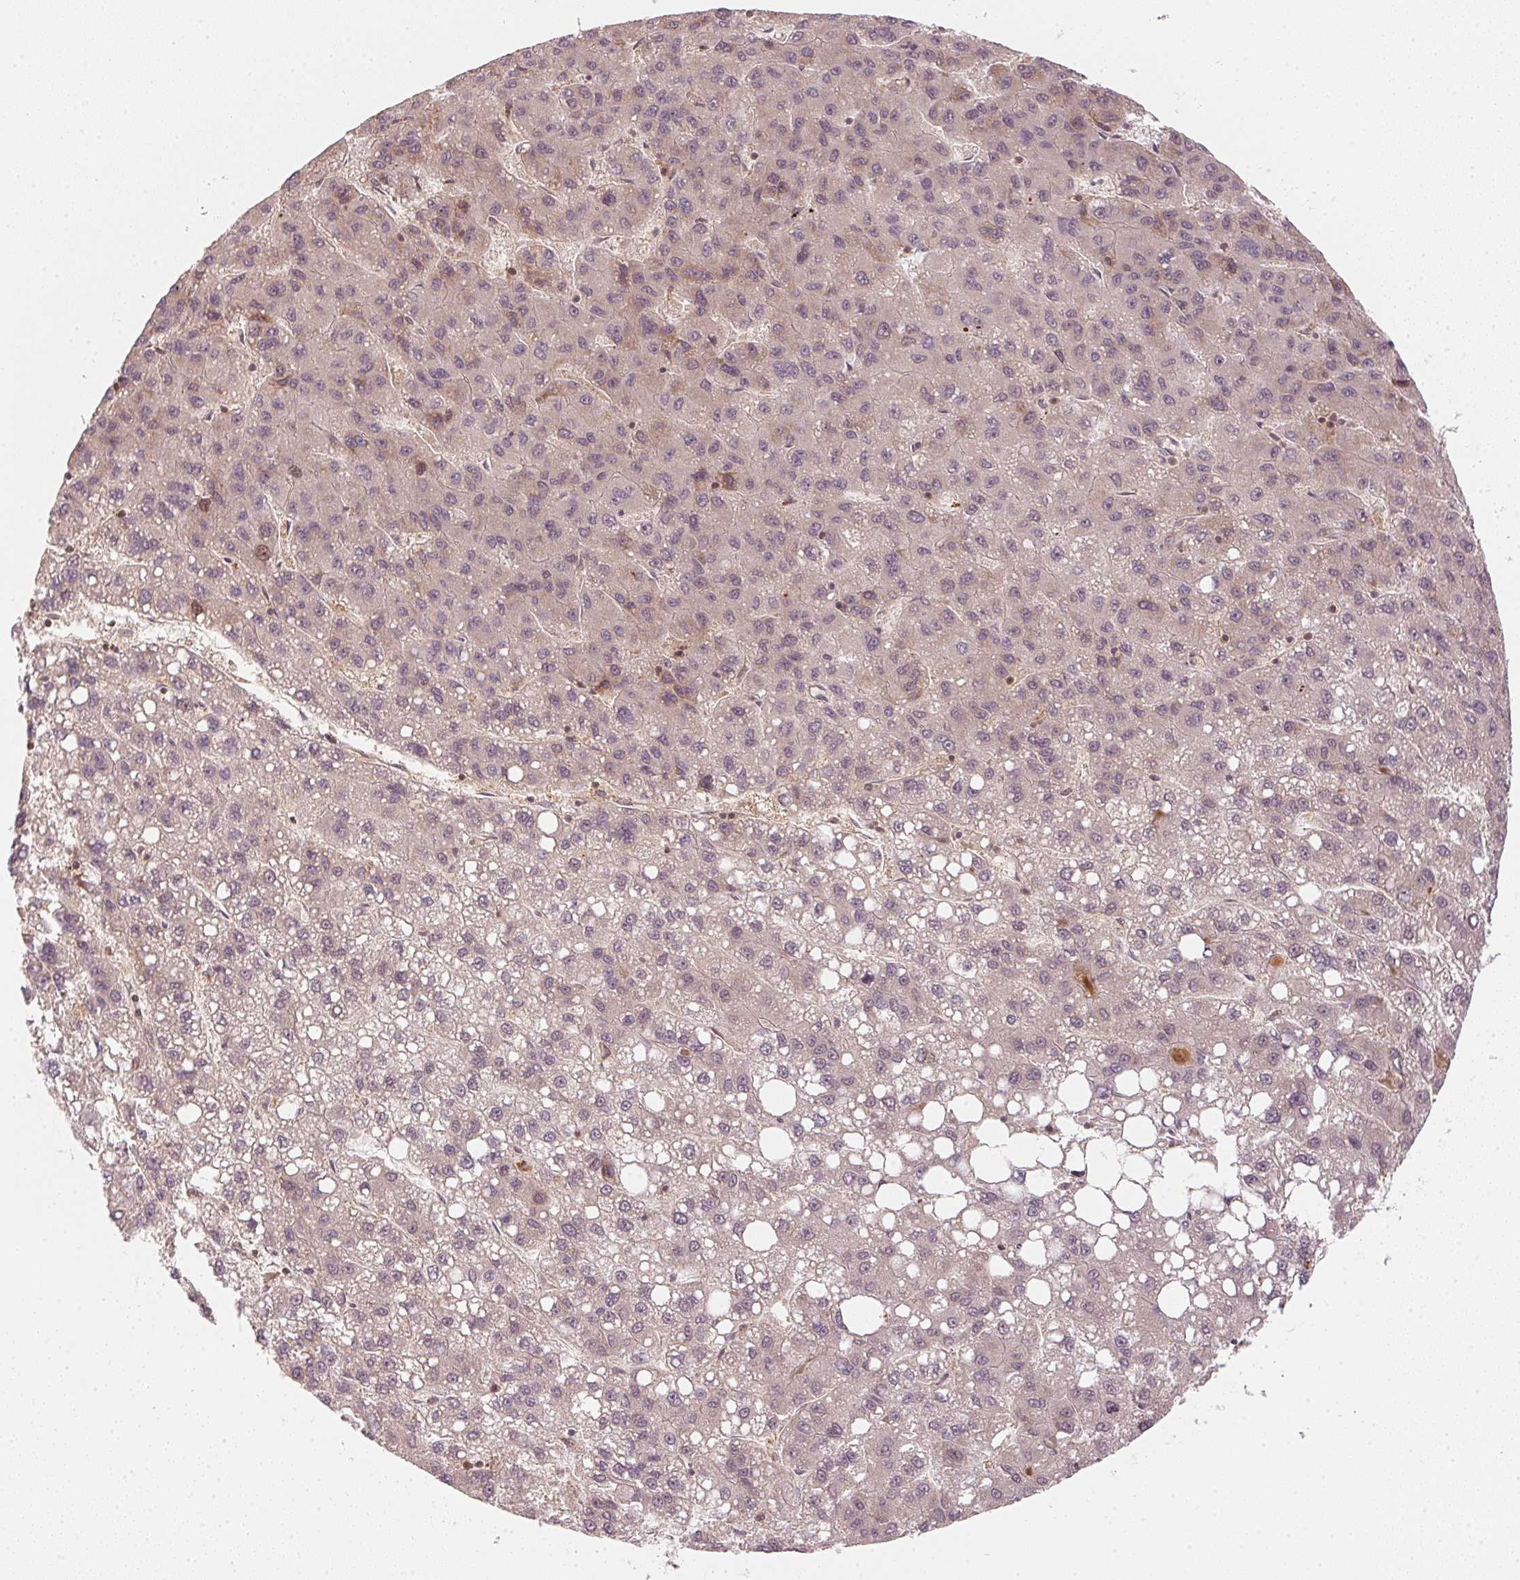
{"staining": {"intensity": "weak", "quantity": "<25%", "location": "nuclear"}, "tissue": "liver cancer", "cell_type": "Tumor cells", "image_type": "cancer", "snomed": [{"axis": "morphology", "description": "Carcinoma, Hepatocellular, NOS"}, {"axis": "topography", "description": "Liver"}], "caption": "This photomicrograph is of liver cancer stained with immunohistochemistry to label a protein in brown with the nuclei are counter-stained blue. There is no staining in tumor cells. Nuclei are stained in blue.", "gene": "UBE2L3", "patient": {"sex": "female", "age": 82}}